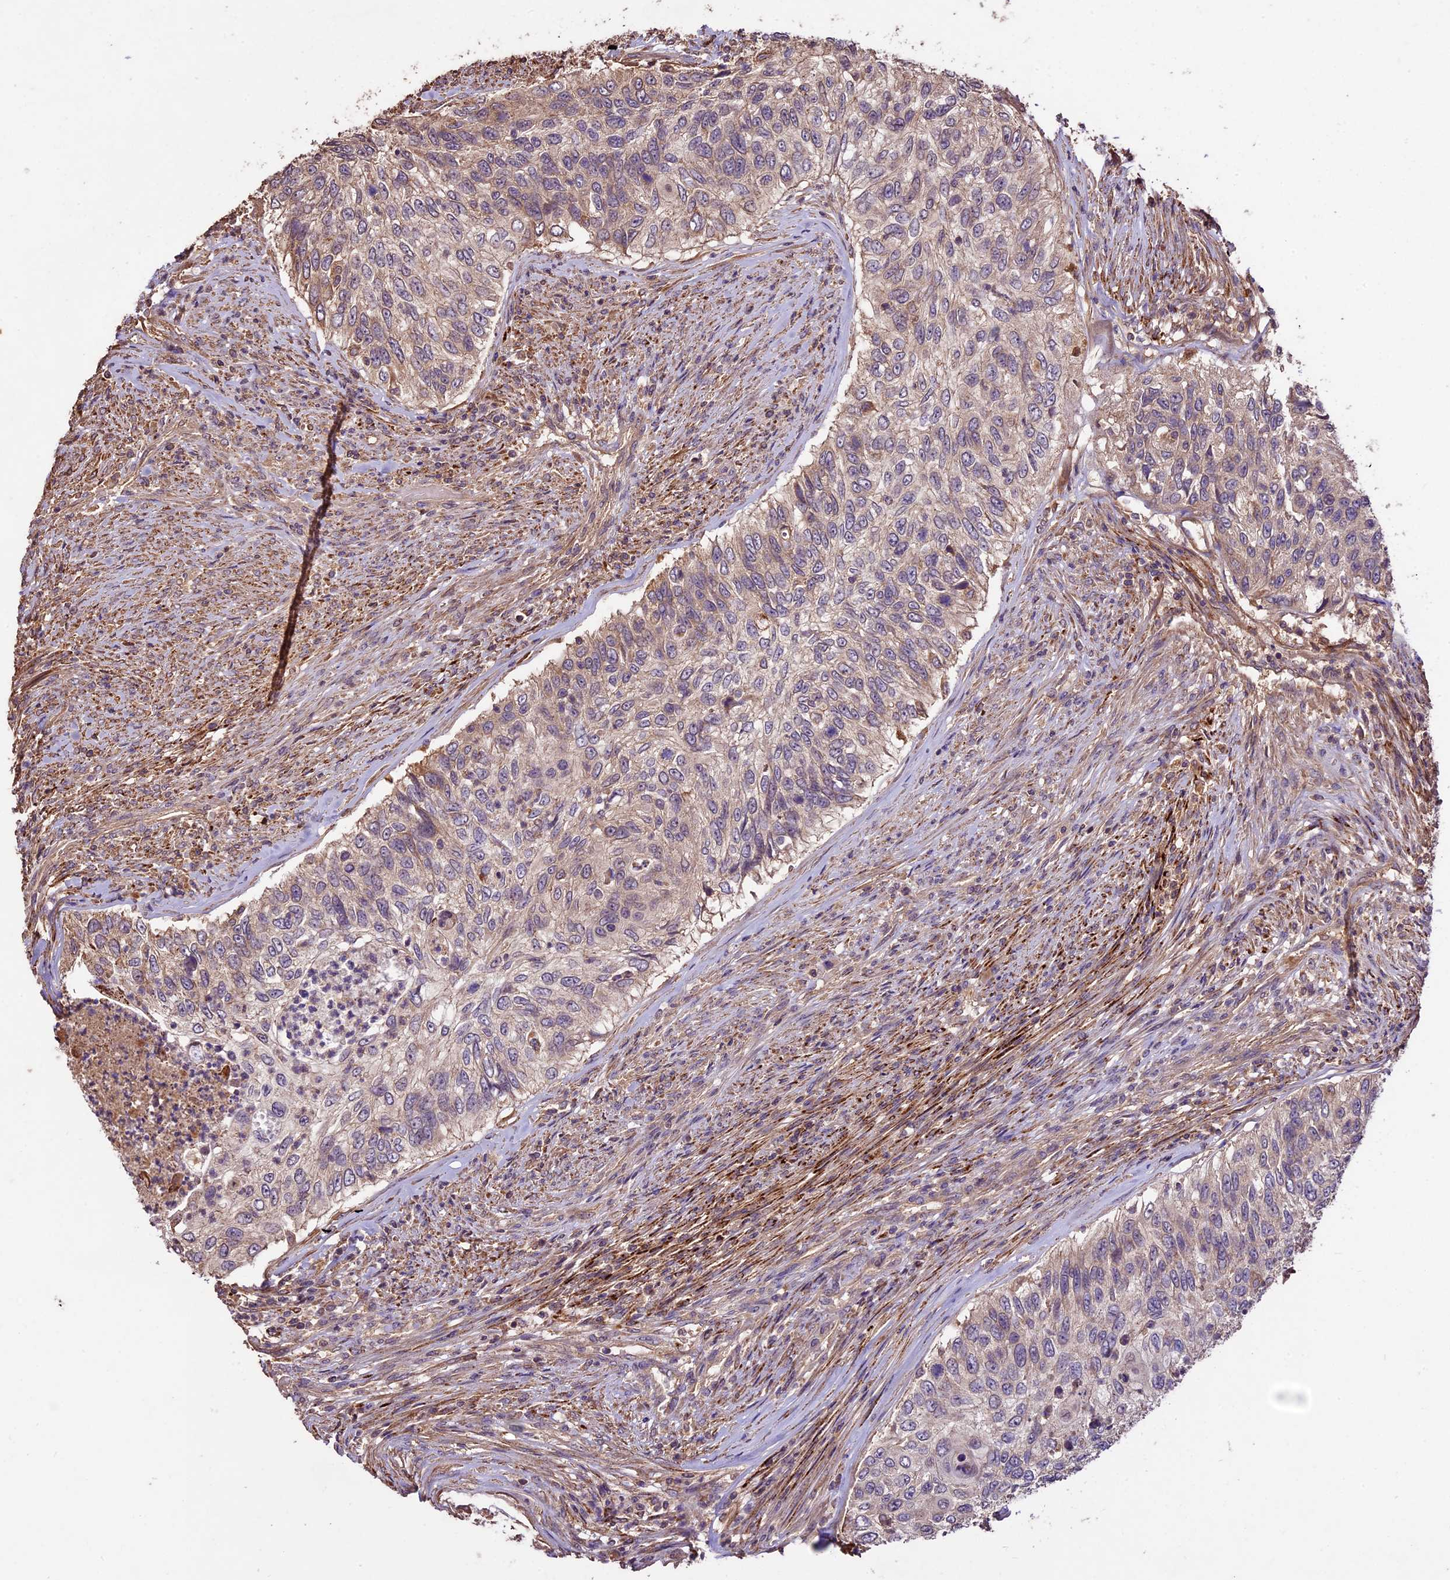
{"staining": {"intensity": "weak", "quantity": "25%-75%", "location": "cytoplasmic/membranous"}, "tissue": "urothelial cancer", "cell_type": "Tumor cells", "image_type": "cancer", "snomed": [{"axis": "morphology", "description": "Urothelial carcinoma, High grade"}, {"axis": "topography", "description": "Urinary bladder"}], "caption": "This micrograph shows high-grade urothelial carcinoma stained with immunohistochemistry to label a protein in brown. The cytoplasmic/membranous of tumor cells show weak positivity for the protein. Nuclei are counter-stained blue.", "gene": "CRLF1", "patient": {"sex": "female", "age": 60}}